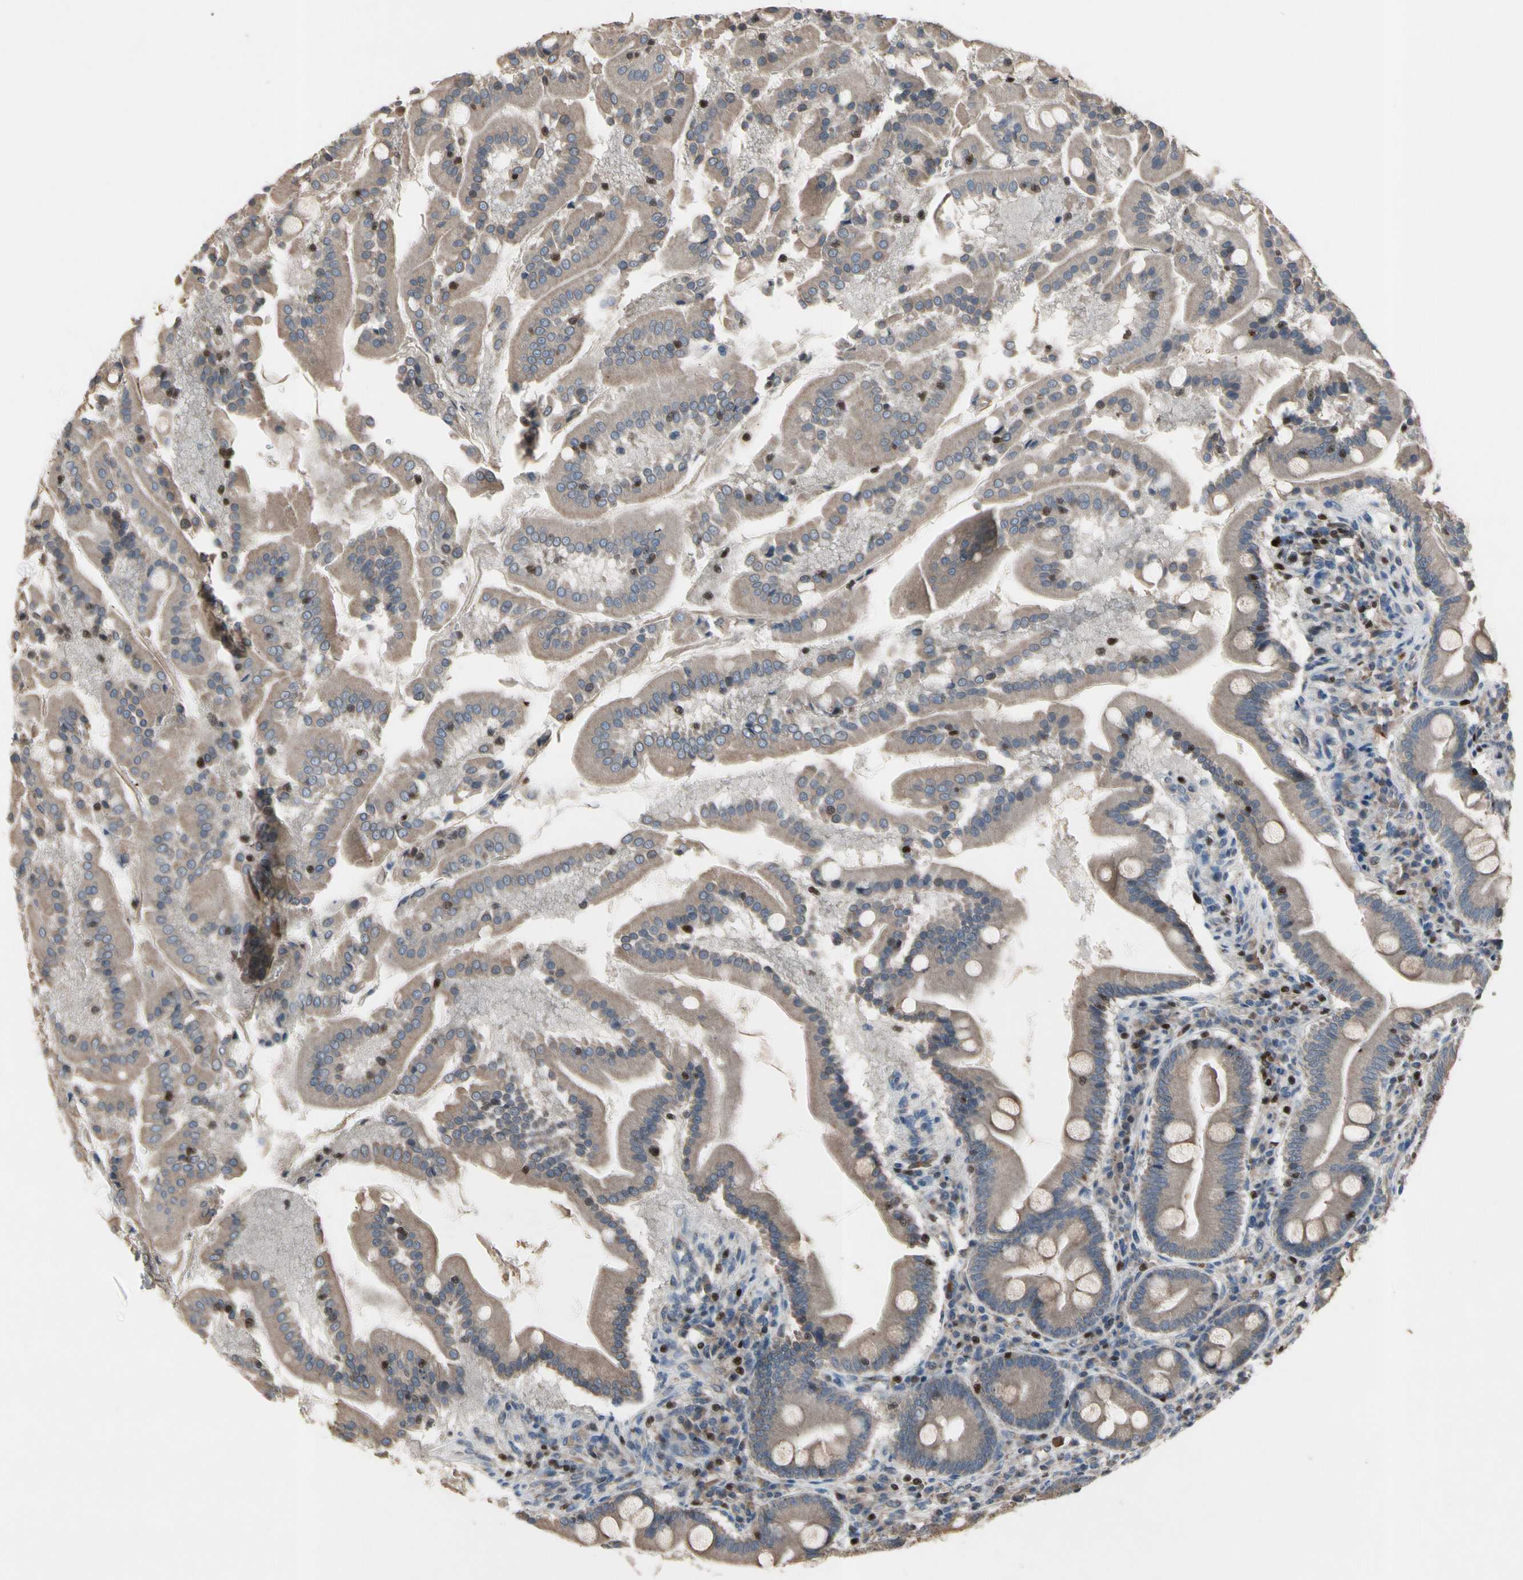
{"staining": {"intensity": "moderate", "quantity": "25%-75%", "location": "cytoplasmic/membranous"}, "tissue": "duodenum", "cell_type": "Glandular cells", "image_type": "normal", "snomed": [{"axis": "morphology", "description": "Normal tissue, NOS"}, {"axis": "topography", "description": "Duodenum"}], "caption": "Brown immunohistochemical staining in unremarkable human duodenum displays moderate cytoplasmic/membranous staining in about 25%-75% of glandular cells. (DAB (3,3'-diaminobenzidine) = brown stain, brightfield microscopy at high magnification).", "gene": "TBX21", "patient": {"sex": "male", "age": 50}}